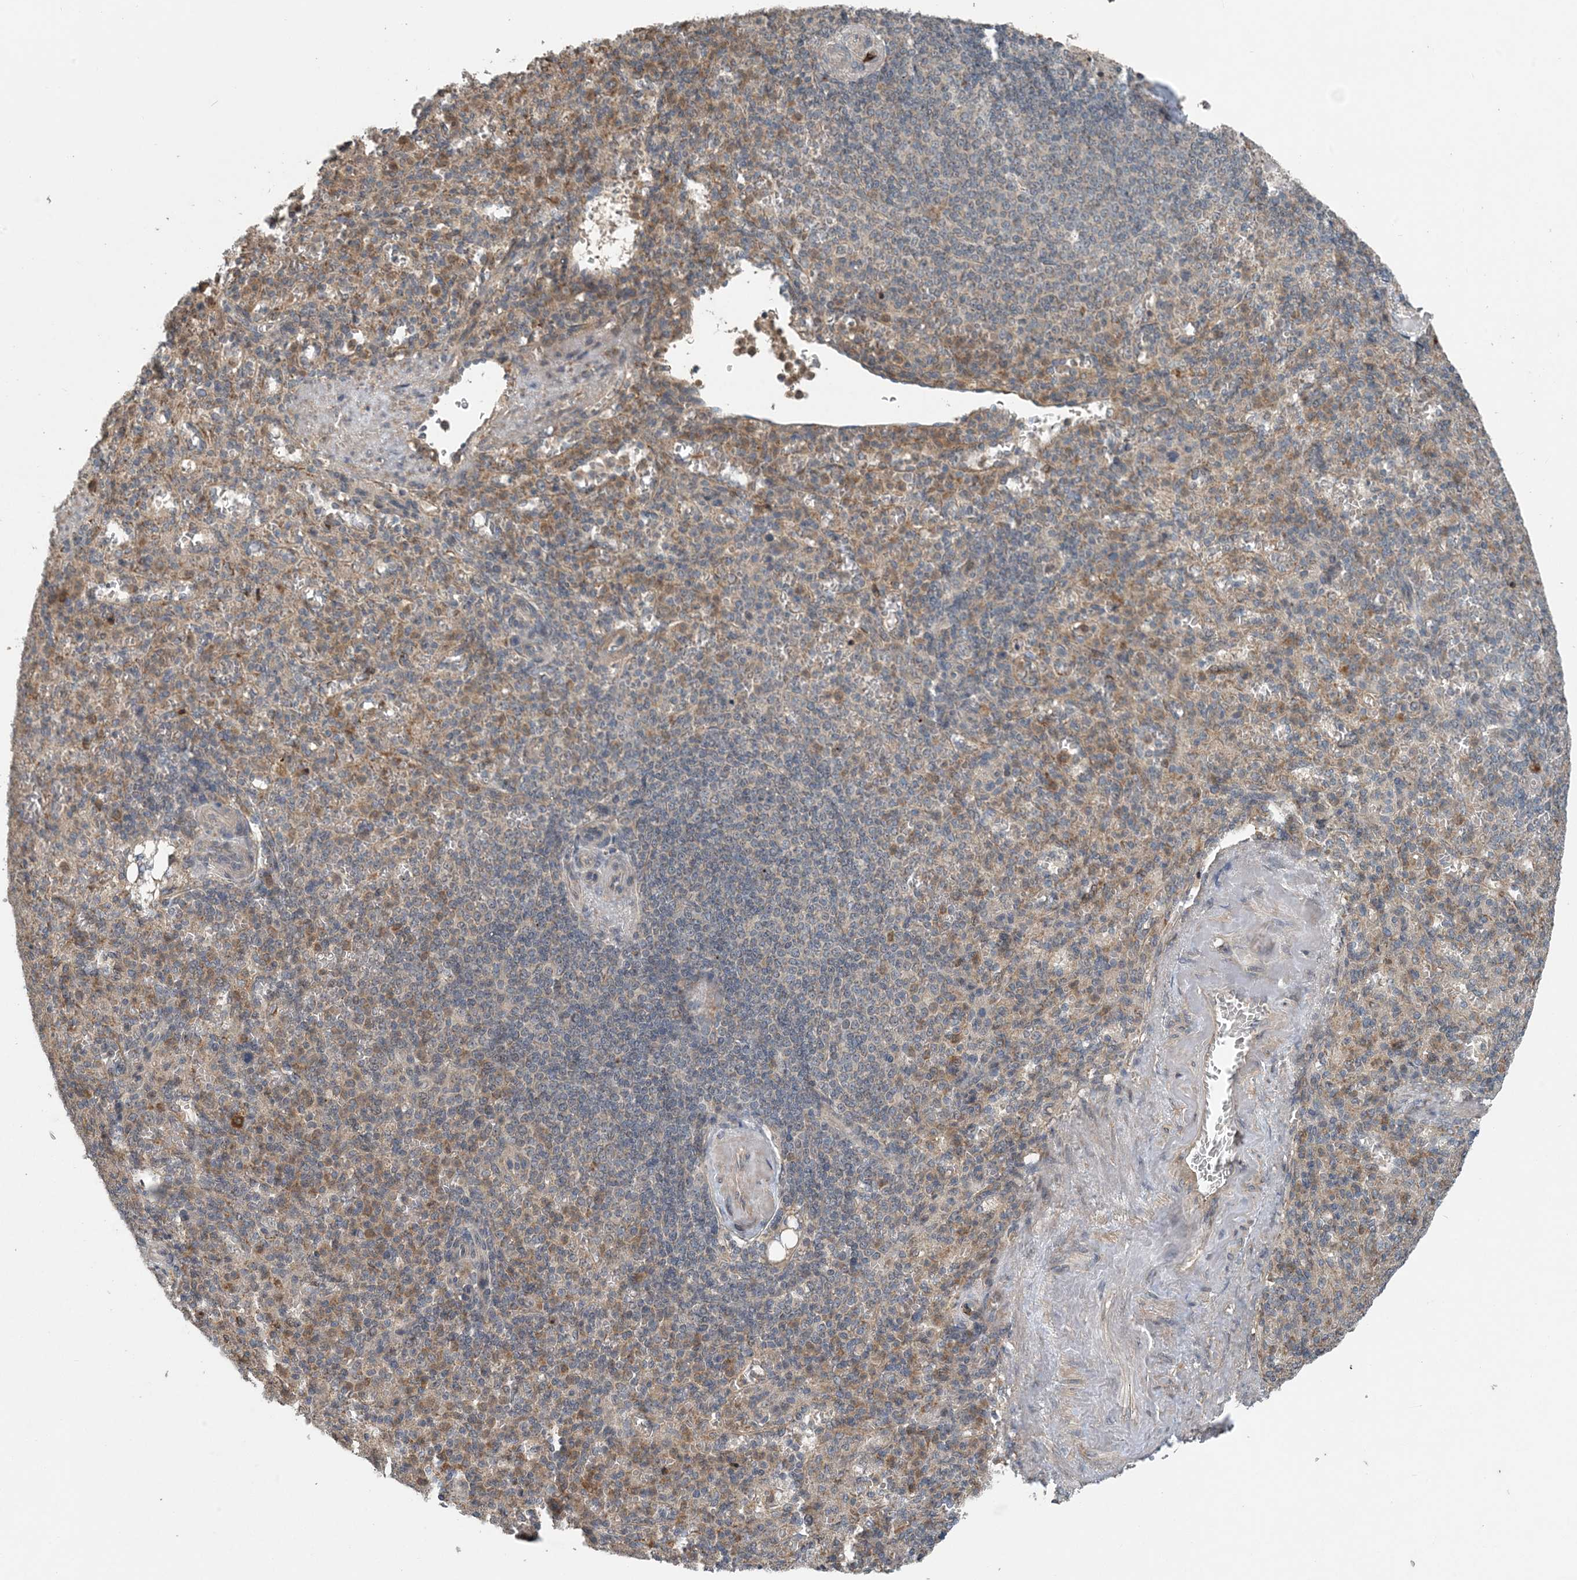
{"staining": {"intensity": "weak", "quantity": "25%-75%", "location": "cytoplasmic/membranous"}, "tissue": "spleen", "cell_type": "Cells in red pulp", "image_type": "normal", "snomed": [{"axis": "morphology", "description": "Normal tissue, NOS"}, {"axis": "topography", "description": "Spleen"}], "caption": "An immunohistochemistry (IHC) photomicrograph of benign tissue is shown. Protein staining in brown shows weak cytoplasmic/membranous positivity in spleen within cells in red pulp.", "gene": "MYO9B", "patient": {"sex": "female", "age": 74}}